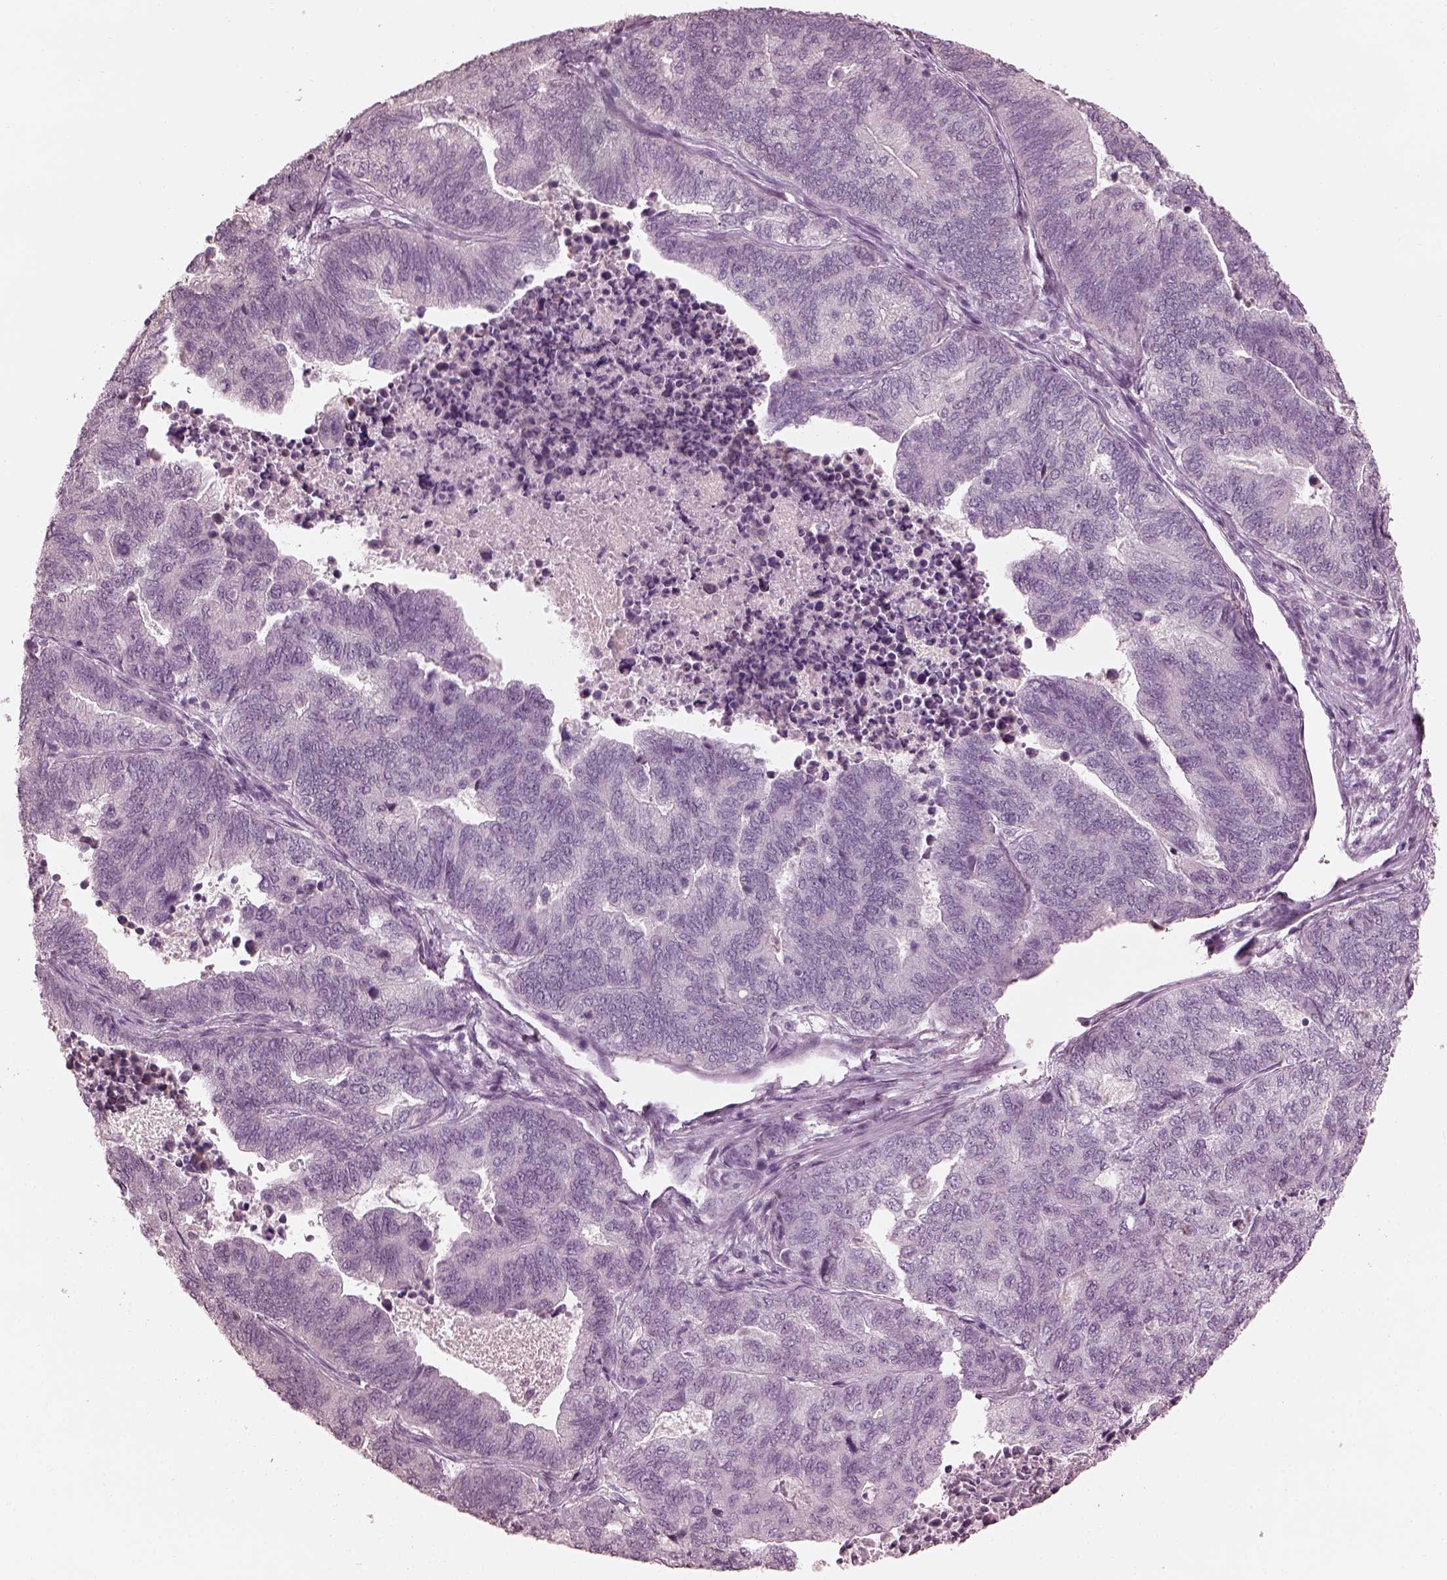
{"staining": {"intensity": "negative", "quantity": "none", "location": "none"}, "tissue": "stomach cancer", "cell_type": "Tumor cells", "image_type": "cancer", "snomed": [{"axis": "morphology", "description": "Adenocarcinoma, NOS"}, {"axis": "topography", "description": "Stomach, upper"}], "caption": "Stomach cancer was stained to show a protein in brown. There is no significant positivity in tumor cells.", "gene": "SAXO2", "patient": {"sex": "female", "age": 67}}